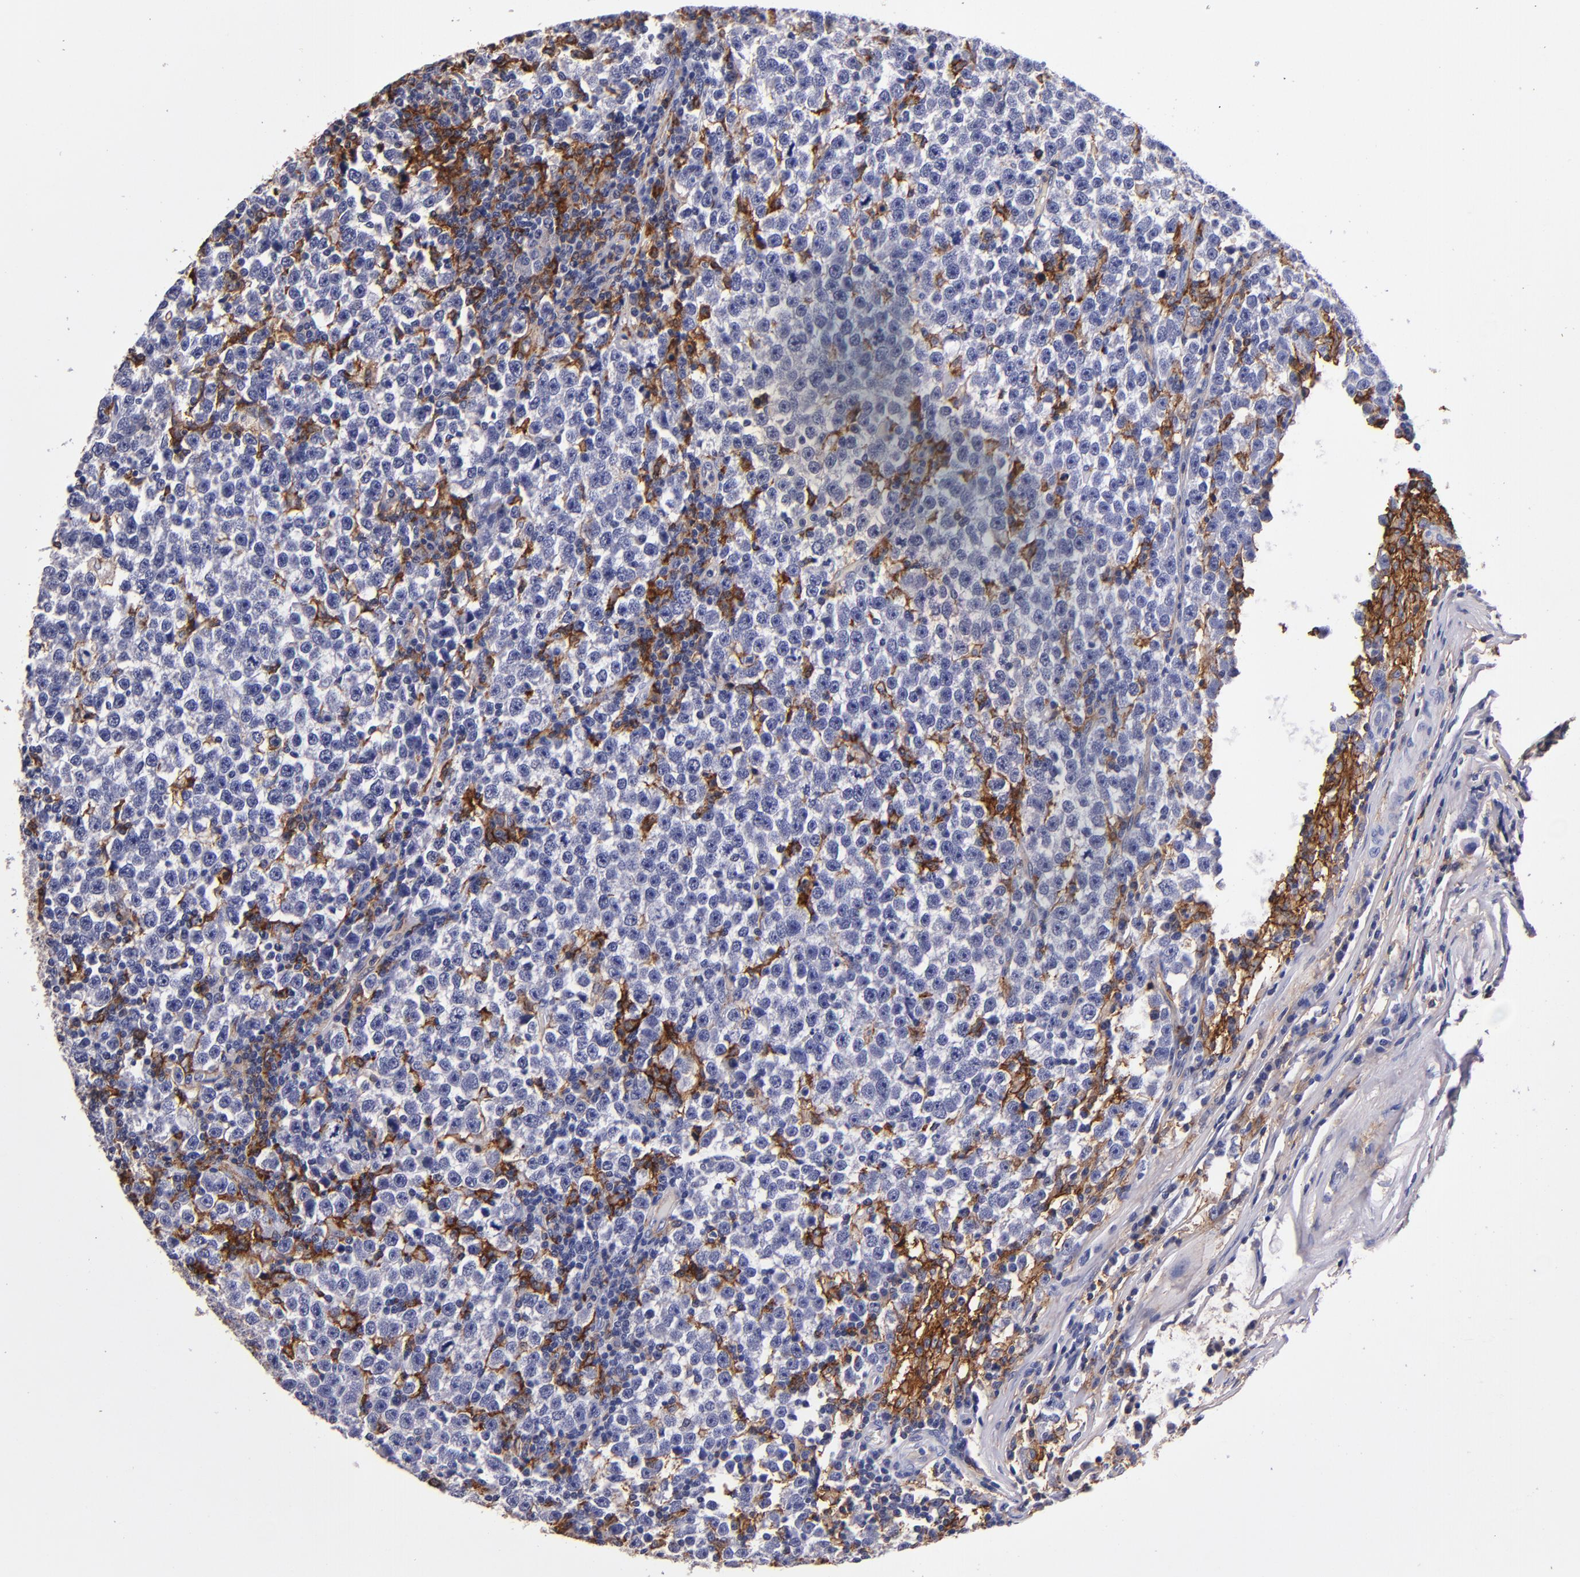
{"staining": {"intensity": "strong", "quantity": "<25%", "location": "cytoplasmic/membranous"}, "tissue": "testis cancer", "cell_type": "Tumor cells", "image_type": "cancer", "snomed": [{"axis": "morphology", "description": "Seminoma, NOS"}, {"axis": "topography", "description": "Testis"}], "caption": "Human seminoma (testis) stained with a protein marker reveals strong staining in tumor cells.", "gene": "SIRPA", "patient": {"sex": "male", "age": 43}}